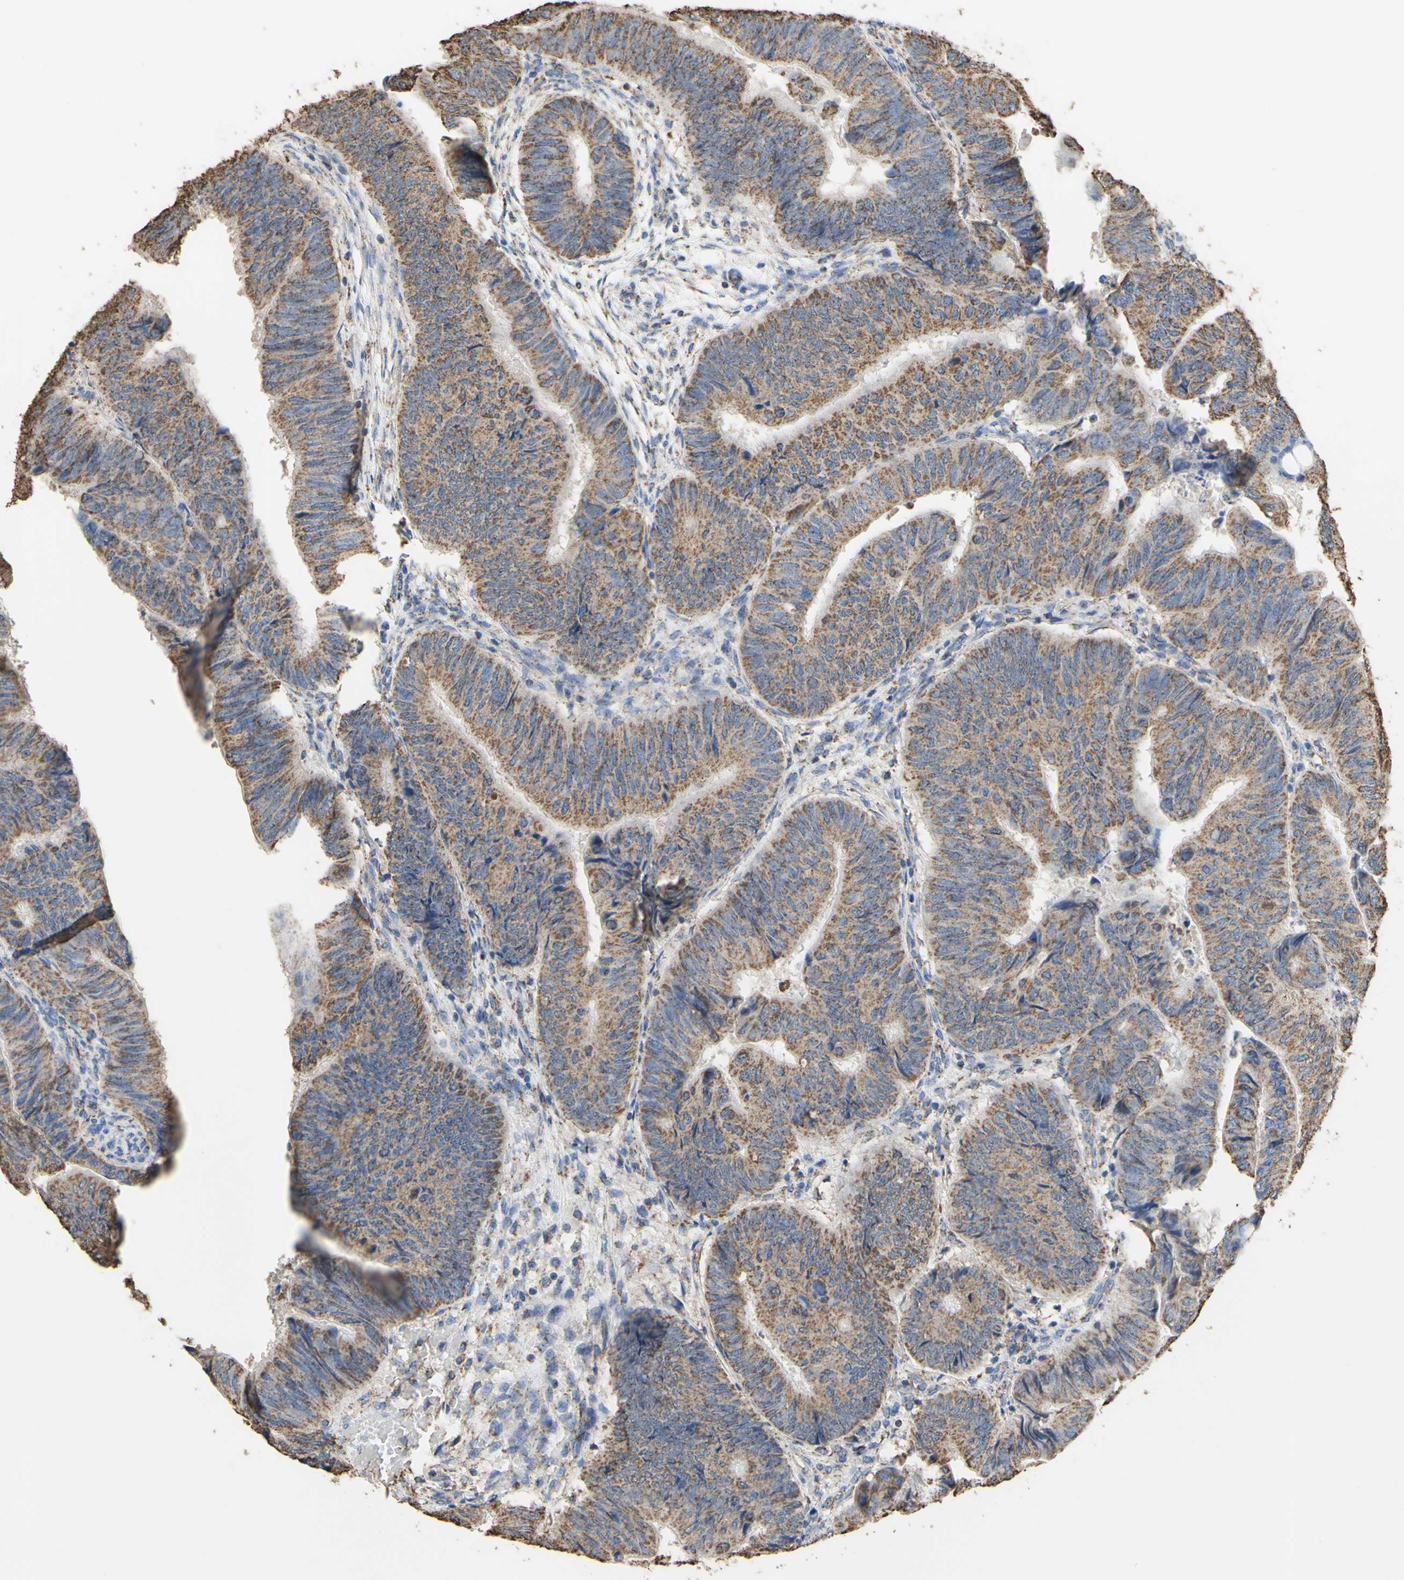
{"staining": {"intensity": "moderate", "quantity": ">75%", "location": "cytoplasmic/membranous"}, "tissue": "colorectal cancer", "cell_type": "Tumor cells", "image_type": "cancer", "snomed": [{"axis": "morphology", "description": "Normal tissue, NOS"}, {"axis": "morphology", "description": "Adenocarcinoma, NOS"}, {"axis": "topography", "description": "Rectum"}, {"axis": "topography", "description": "Peripheral nerve tissue"}], "caption": "Immunohistochemistry (IHC) staining of adenocarcinoma (colorectal), which demonstrates medium levels of moderate cytoplasmic/membranous positivity in about >75% of tumor cells indicating moderate cytoplasmic/membranous protein expression. The staining was performed using DAB (3,3'-diaminobenzidine) (brown) for protein detection and nuclei were counterstained in hematoxylin (blue).", "gene": "CMKLR2", "patient": {"sex": "male", "age": 92}}